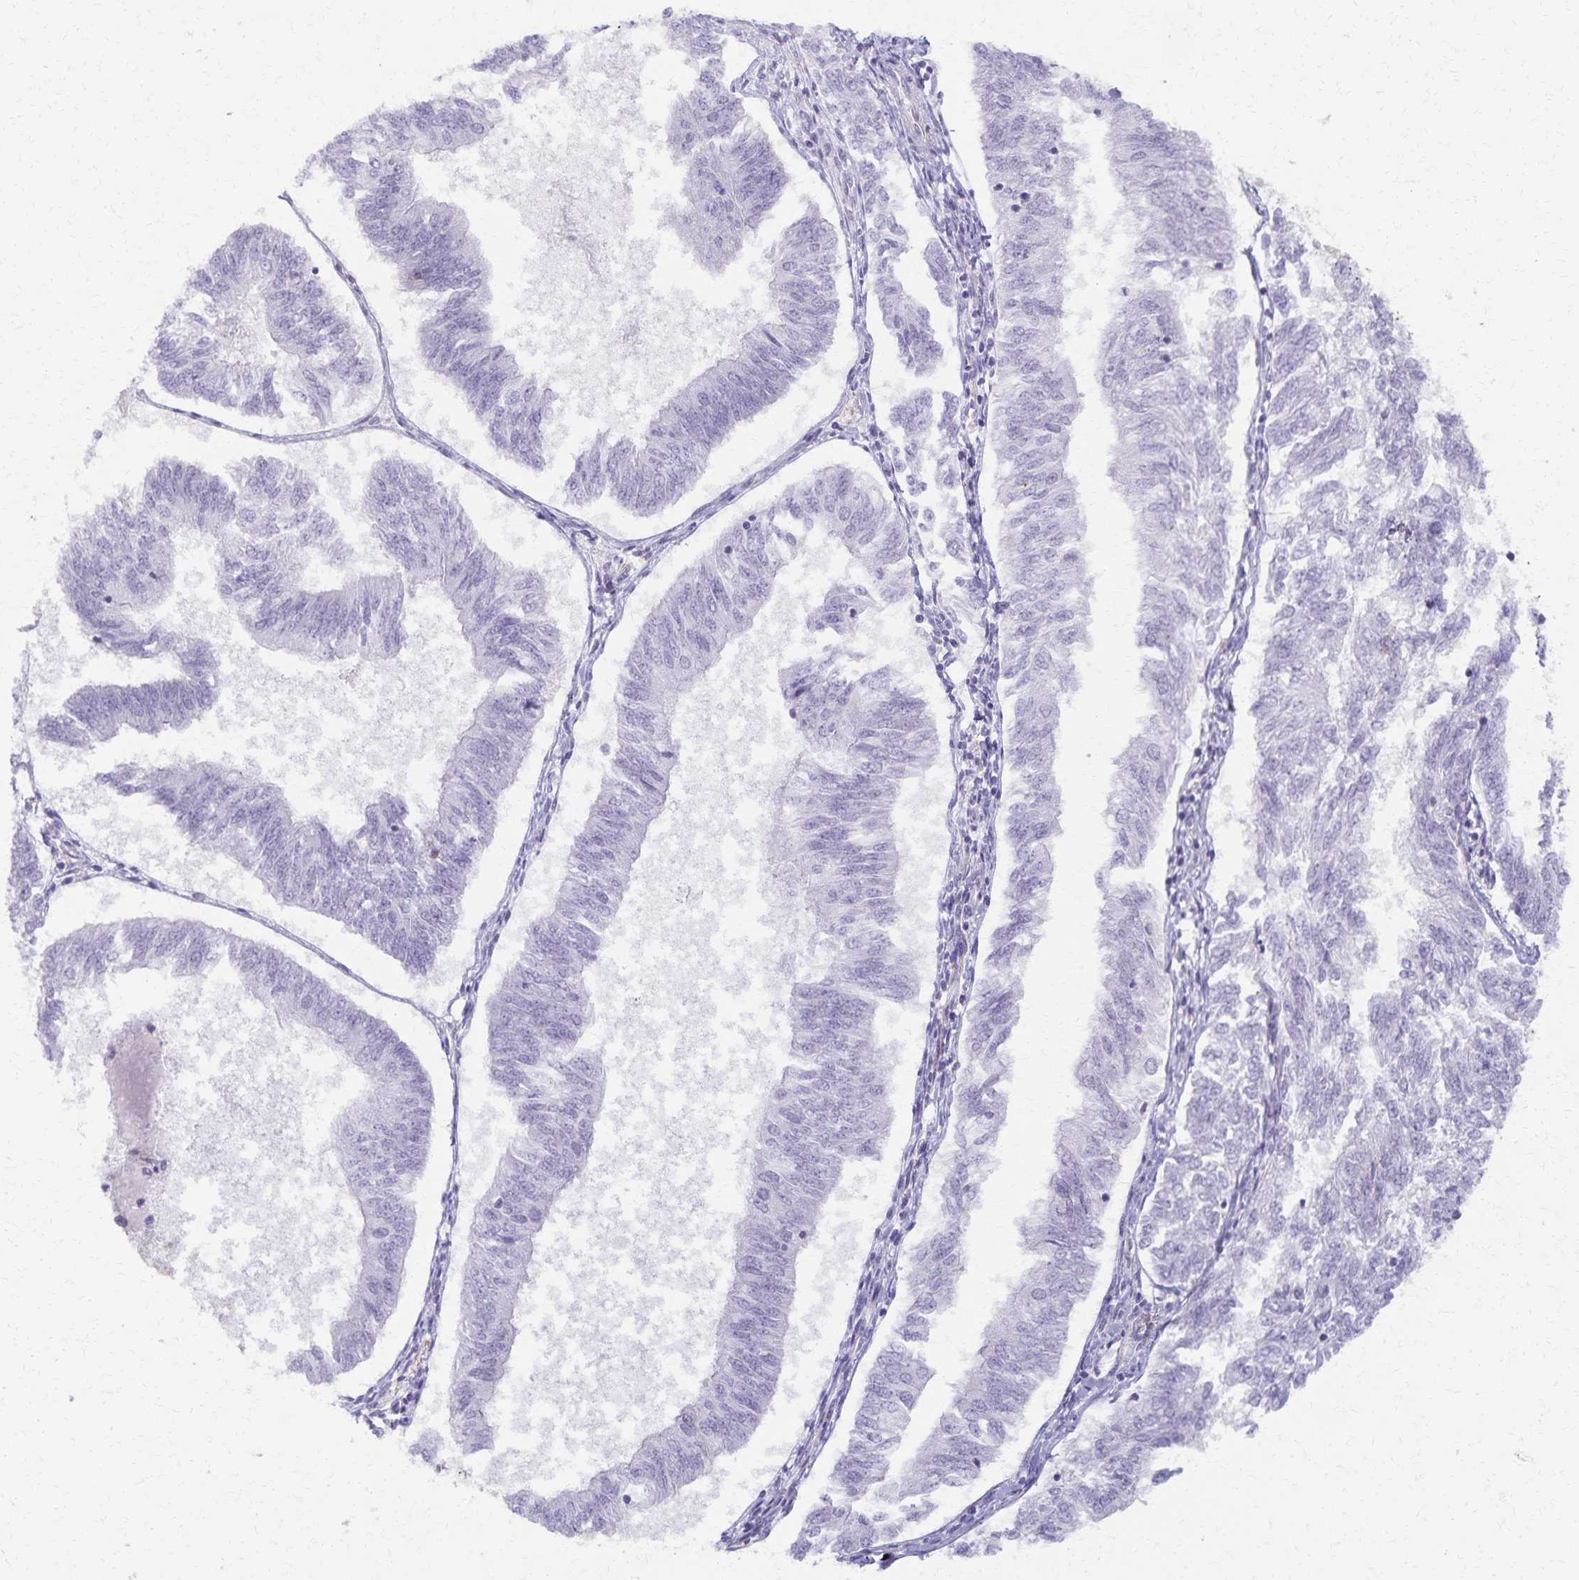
{"staining": {"intensity": "negative", "quantity": "none", "location": "none"}, "tissue": "endometrial cancer", "cell_type": "Tumor cells", "image_type": "cancer", "snomed": [{"axis": "morphology", "description": "Adenocarcinoma, NOS"}, {"axis": "topography", "description": "Endometrium"}], "caption": "Tumor cells show no significant protein positivity in endometrial cancer. The staining is performed using DAB (3,3'-diaminobenzidine) brown chromogen with nuclei counter-stained in using hematoxylin.", "gene": "KISS1", "patient": {"sex": "female", "age": 58}}